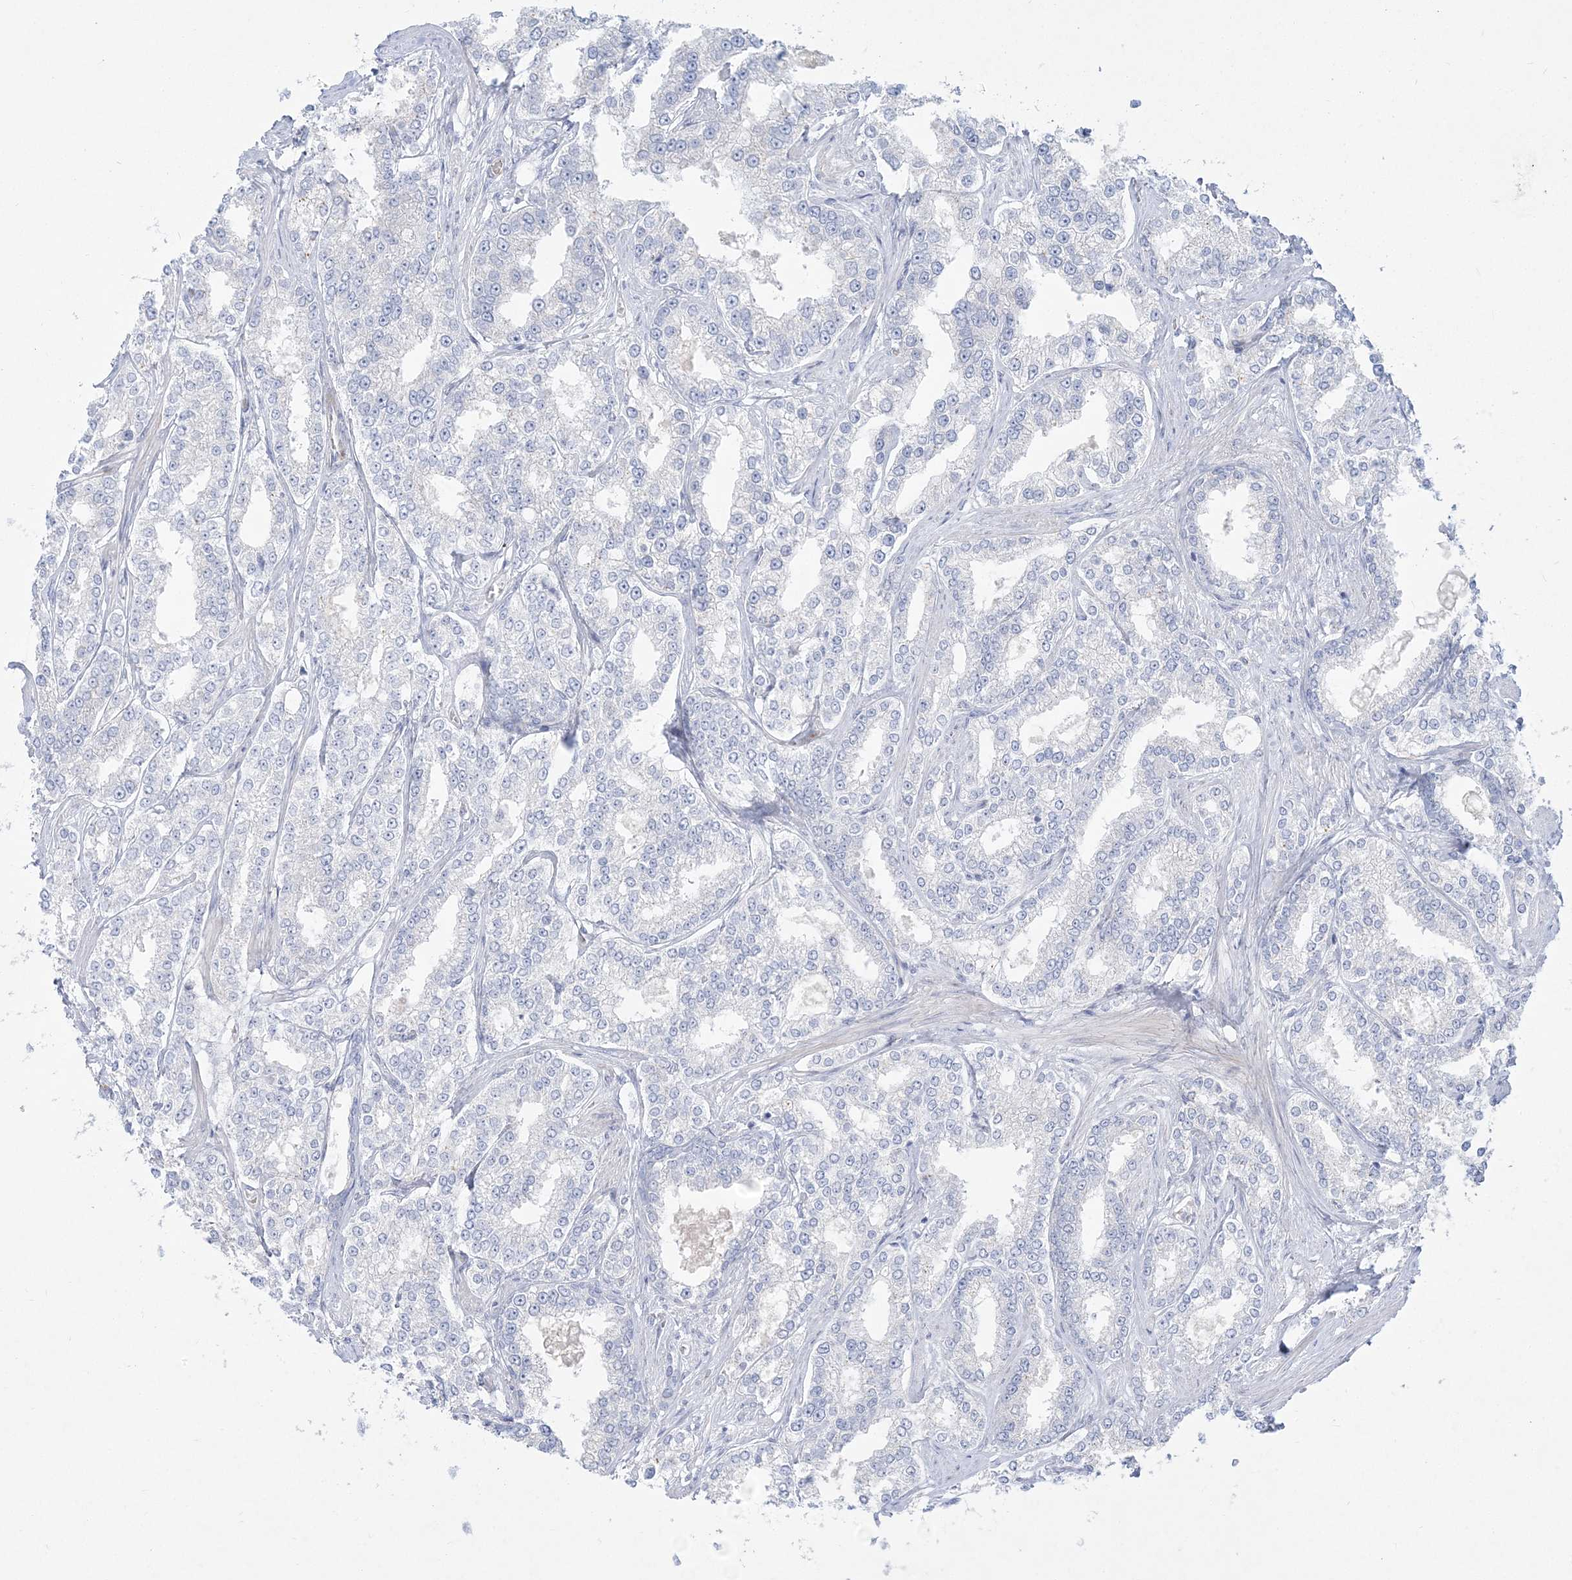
{"staining": {"intensity": "negative", "quantity": "none", "location": "none"}, "tissue": "prostate cancer", "cell_type": "Tumor cells", "image_type": "cancer", "snomed": [{"axis": "morphology", "description": "Normal tissue, NOS"}, {"axis": "morphology", "description": "Adenocarcinoma, High grade"}, {"axis": "topography", "description": "Prostate"}], "caption": "Histopathology image shows no protein positivity in tumor cells of high-grade adenocarcinoma (prostate) tissue. (DAB immunohistochemistry, high magnification).", "gene": "GPAT2", "patient": {"sex": "male", "age": 83}}